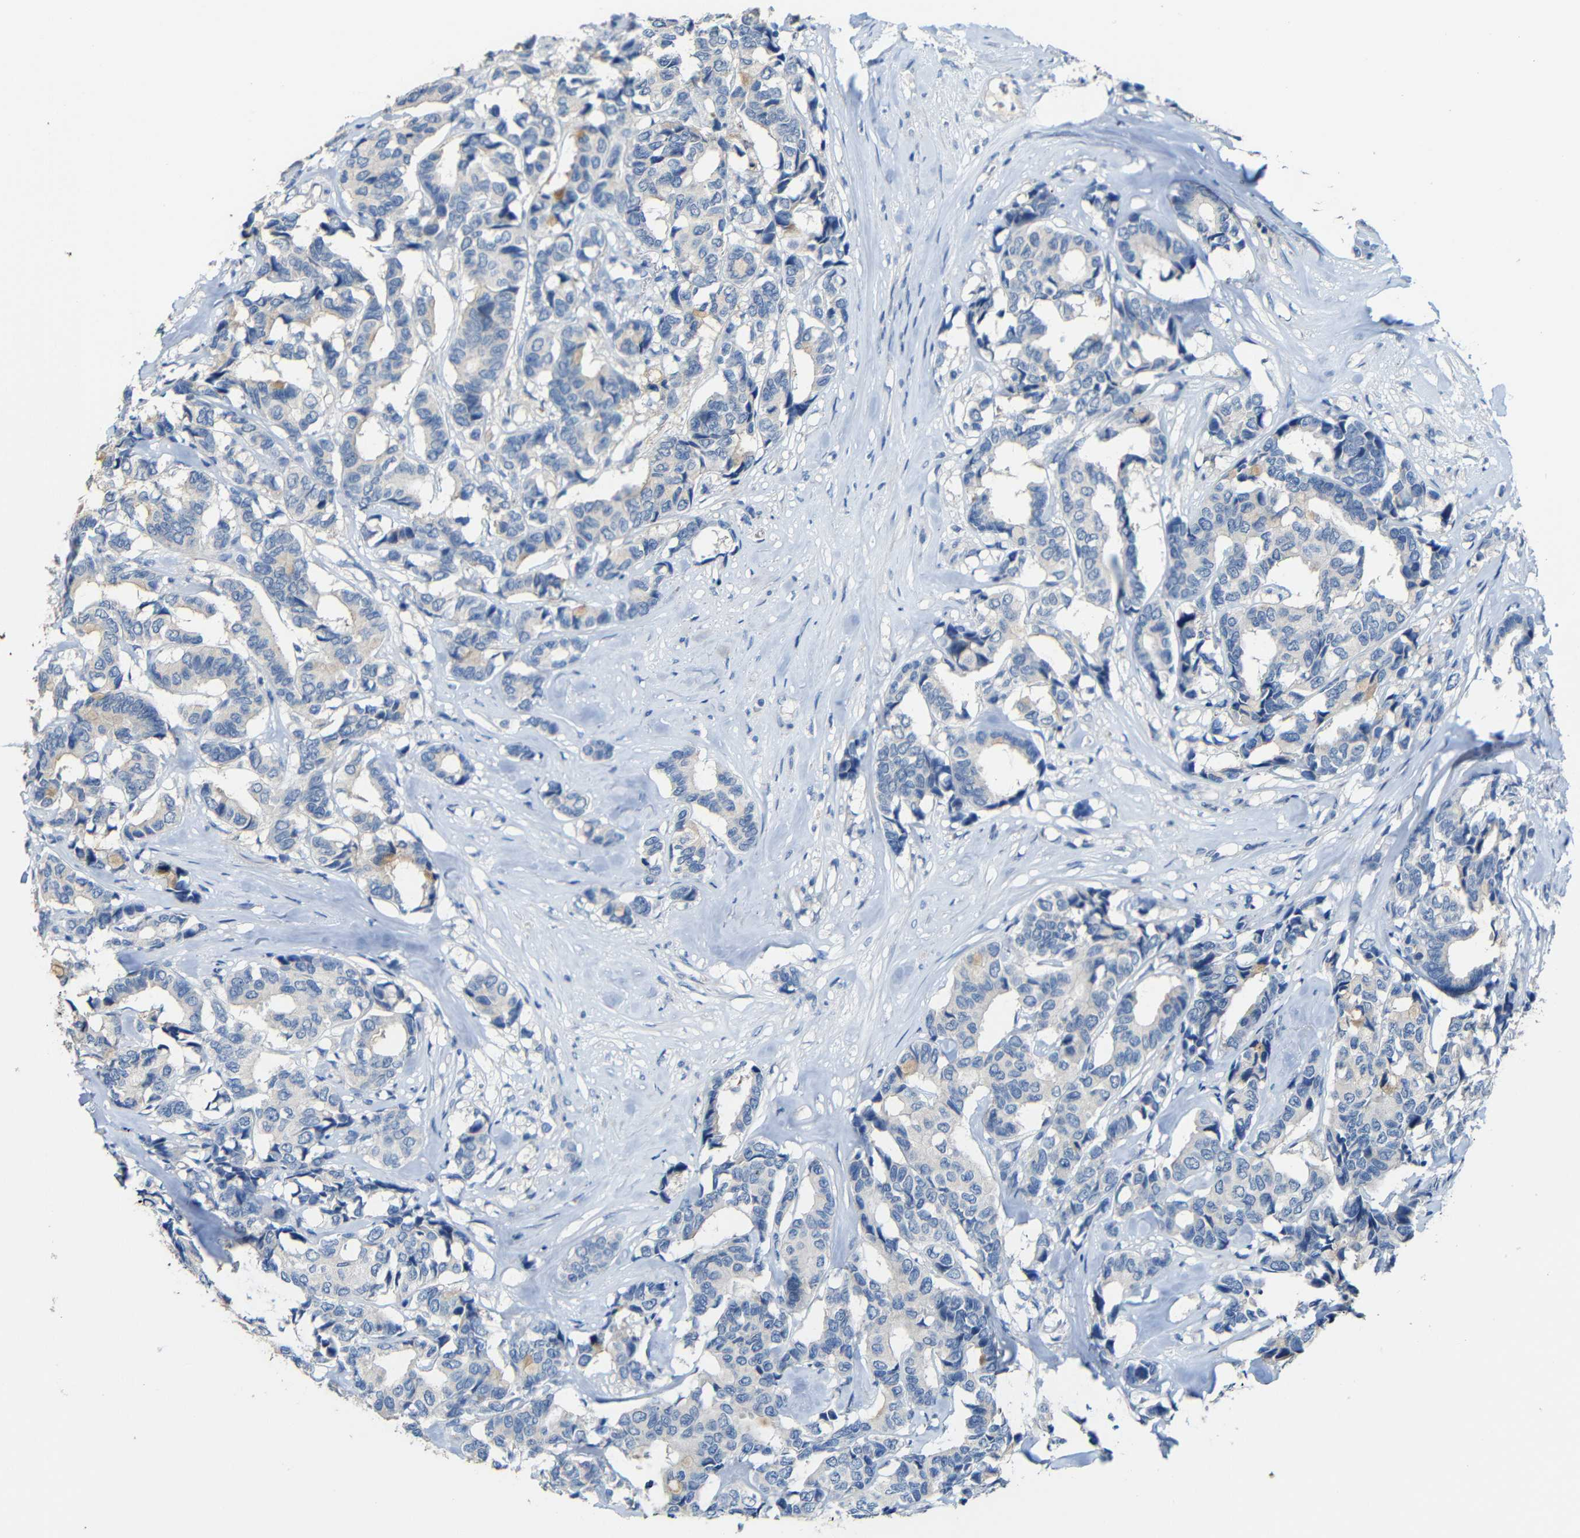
{"staining": {"intensity": "negative", "quantity": "none", "location": "none"}, "tissue": "breast cancer", "cell_type": "Tumor cells", "image_type": "cancer", "snomed": [{"axis": "morphology", "description": "Duct carcinoma"}, {"axis": "topography", "description": "Breast"}], "caption": "Human breast cancer stained for a protein using immunohistochemistry (IHC) displays no positivity in tumor cells.", "gene": "ACKR2", "patient": {"sex": "female", "age": 87}}